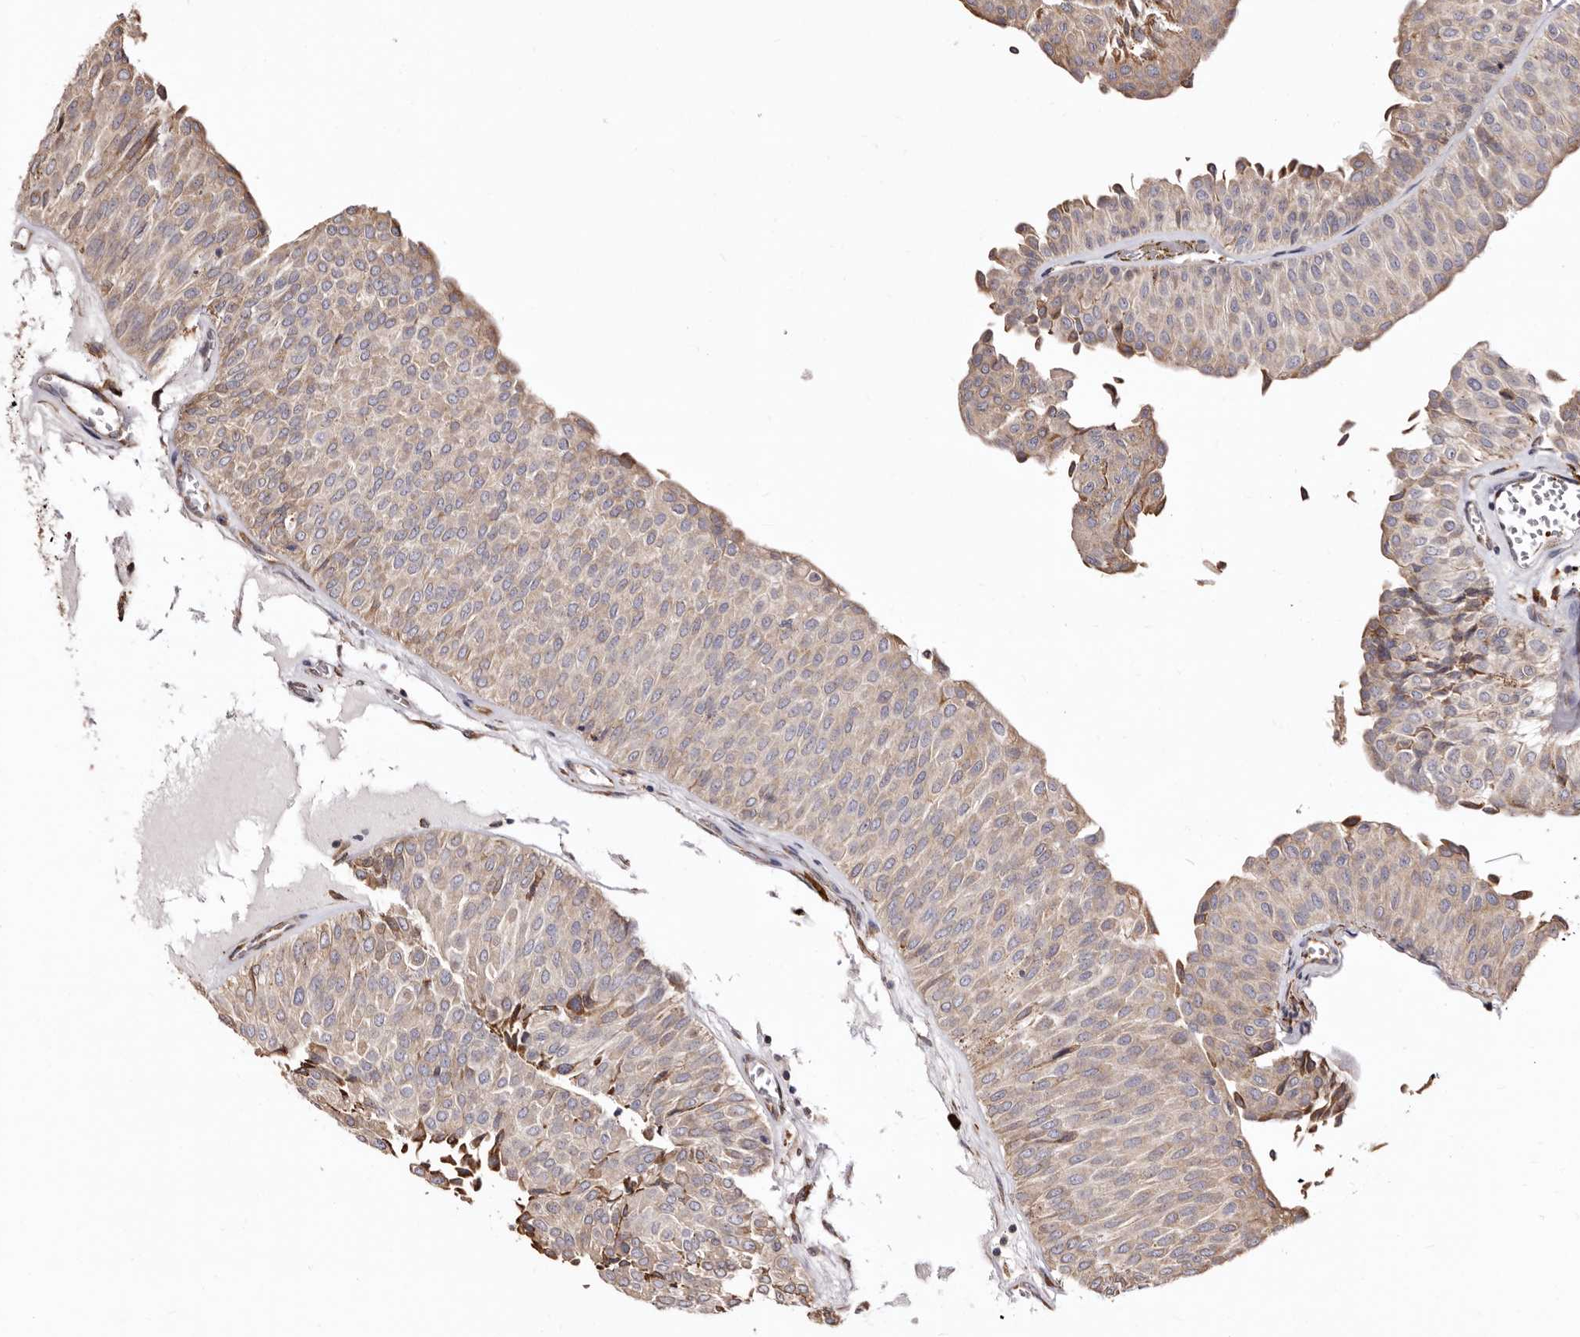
{"staining": {"intensity": "weak", "quantity": ">75%", "location": "cytoplasmic/membranous"}, "tissue": "urothelial cancer", "cell_type": "Tumor cells", "image_type": "cancer", "snomed": [{"axis": "morphology", "description": "Urothelial carcinoma, Low grade"}, {"axis": "topography", "description": "Urinary bladder"}], "caption": "Urothelial cancer was stained to show a protein in brown. There is low levels of weak cytoplasmic/membranous expression in about >75% of tumor cells.", "gene": "ACBD6", "patient": {"sex": "male", "age": 78}}